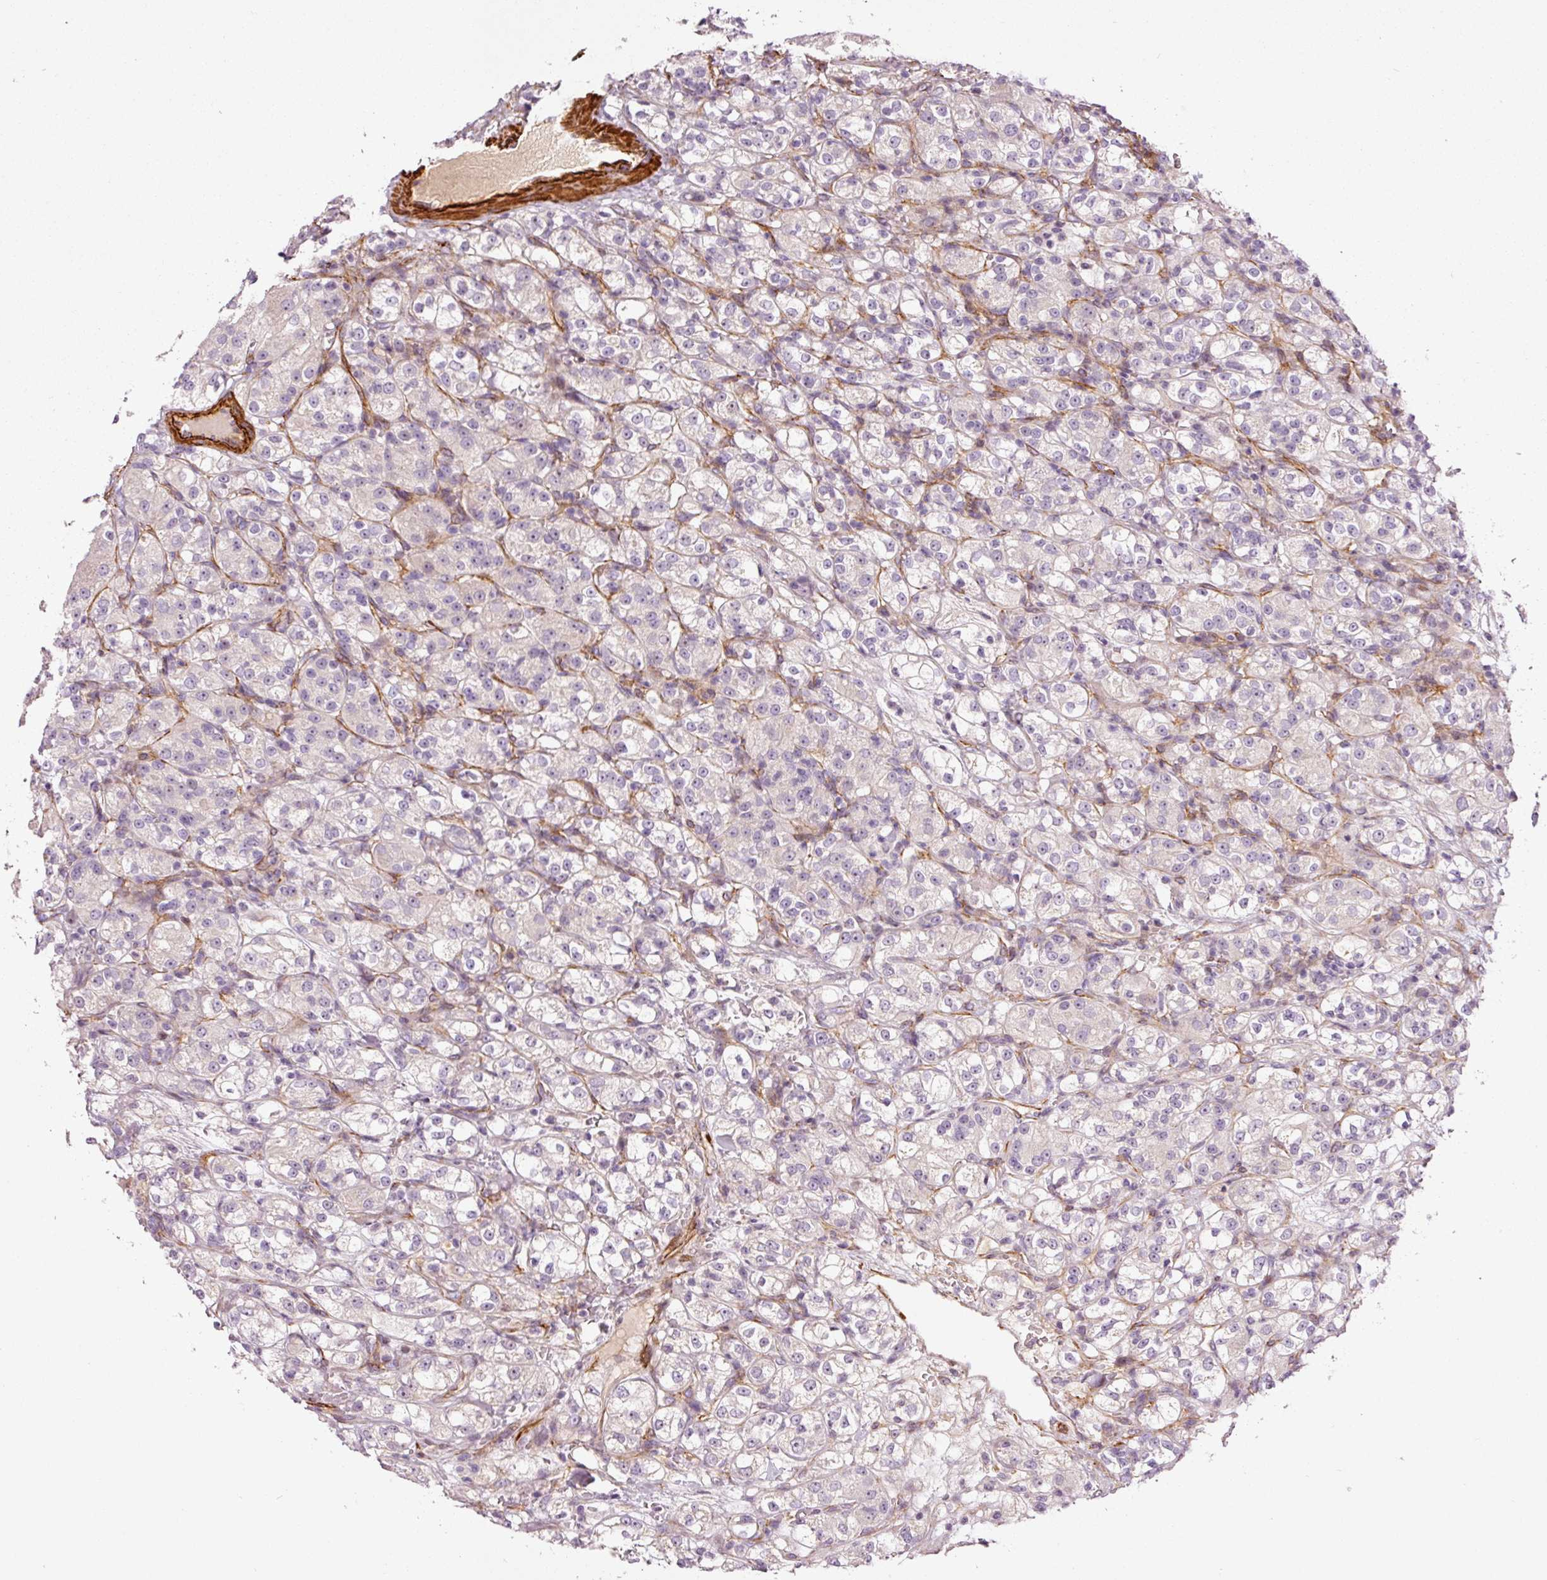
{"staining": {"intensity": "negative", "quantity": "none", "location": "none"}, "tissue": "renal cancer", "cell_type": "Tumor cells", "image_type": "cancer", "snomed": [{"axis": "morphology", "description": "Normal tissue, NOS"}, {"axis": "morphology", "description": "Adenocarcinoma, NOS"}, {"axis": "topography", "description": "Kidney"}], "caption": "This is an immunohistochemistry micrograph of renal cancer. There is no expression in tumor cells.", "gene": "ANKRD20A1", "patient": {"sex": "male", "age": 61}}